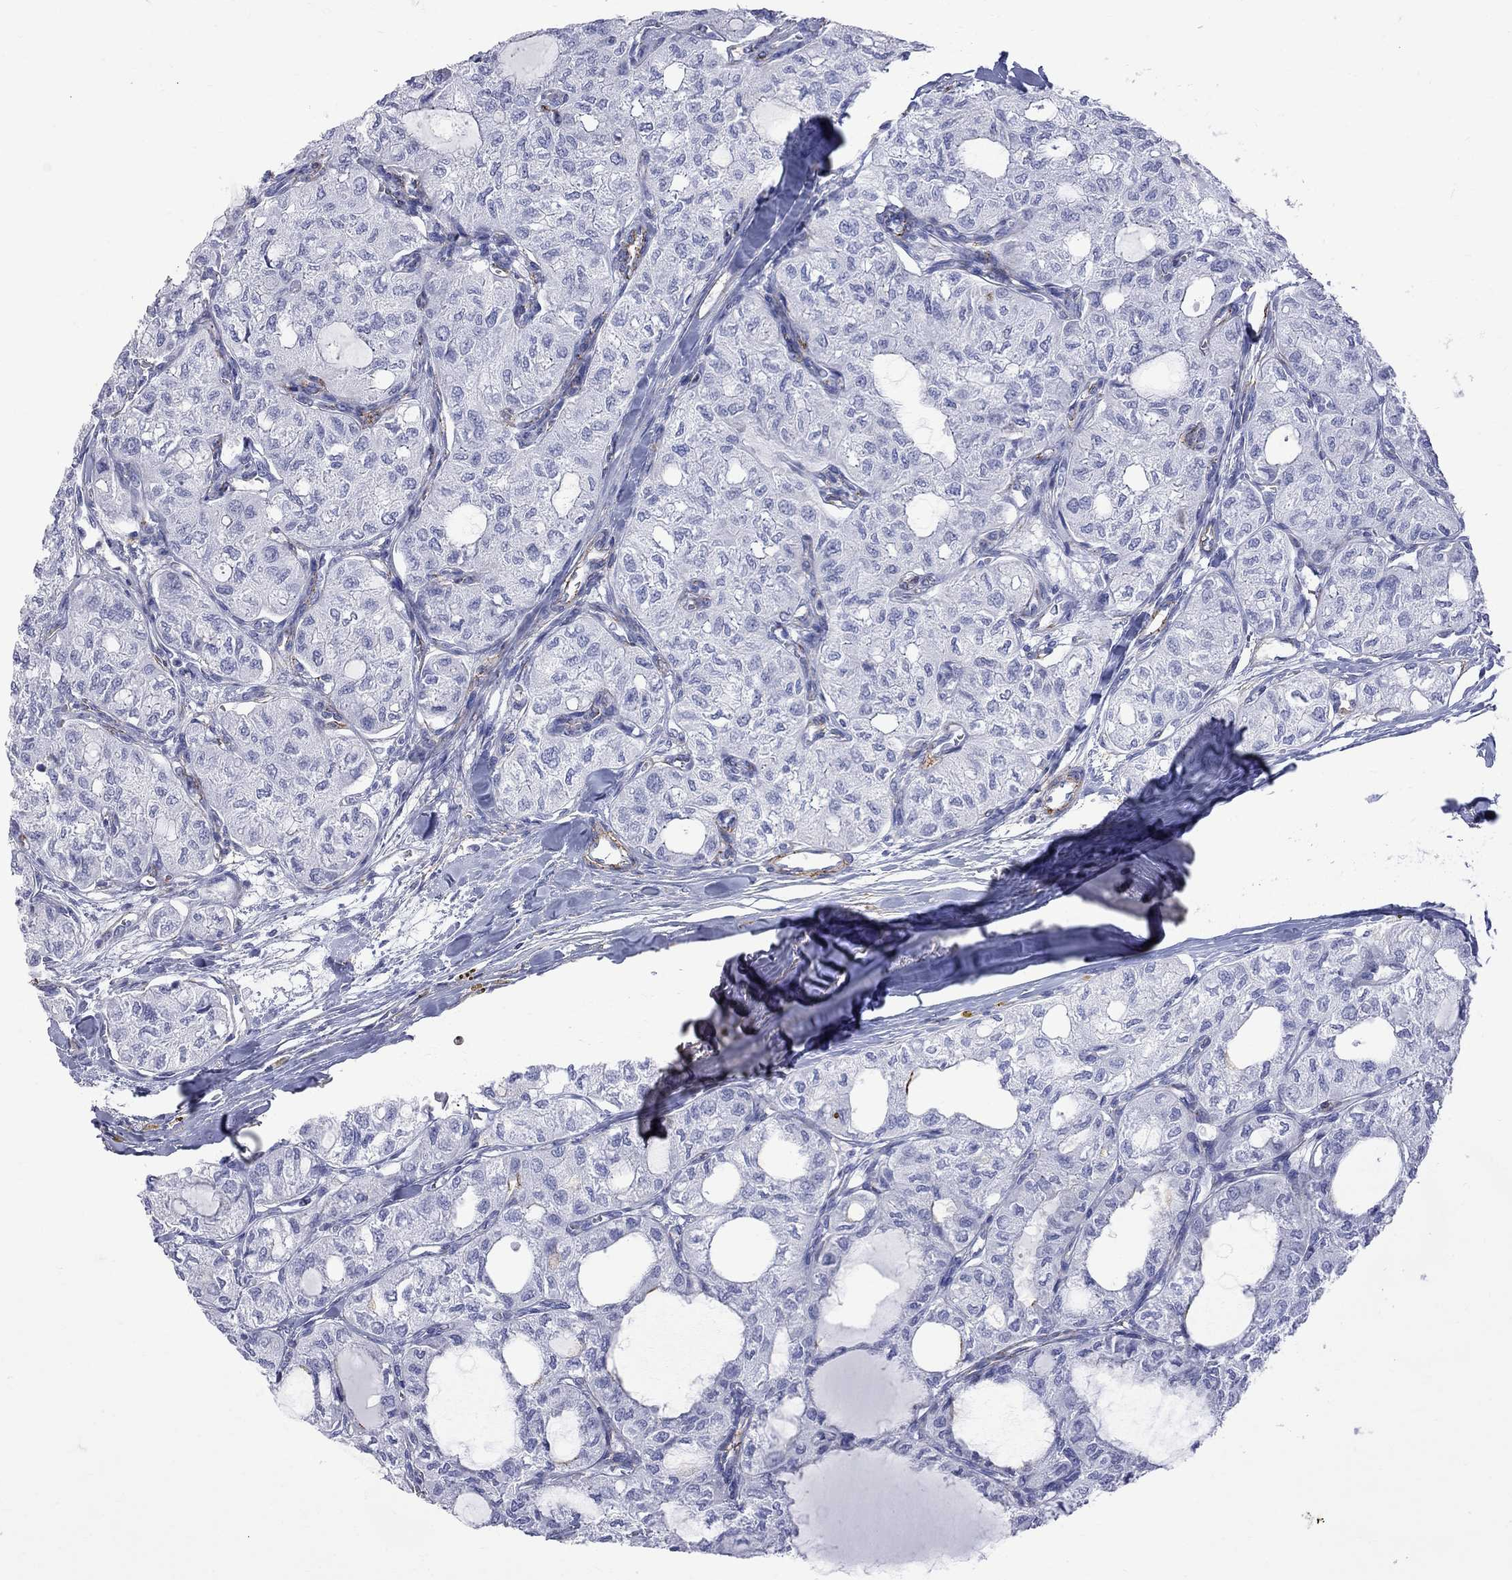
{"staining": {"intensity": "negative", "quantity": "none", "location": "none"}, "tissue": "thyroid cancer", "cell_type": "Tumor cells", "image_type": "cancer", "snomed": [{"axis": "morphology", "description": "Follicular adenoma carcinoma, NOS"}, {"axis": "topography", "description": "Thyroid gland"}], "caption": "Immunohistochemistry (IHC) image of thyroid cancer (follicular adenoma carcinoma) stained for a protein (brown), which displays no positivity in tumor cells.", "gene": "S100A3", "patient": {"sex": "male", "age": 75}}